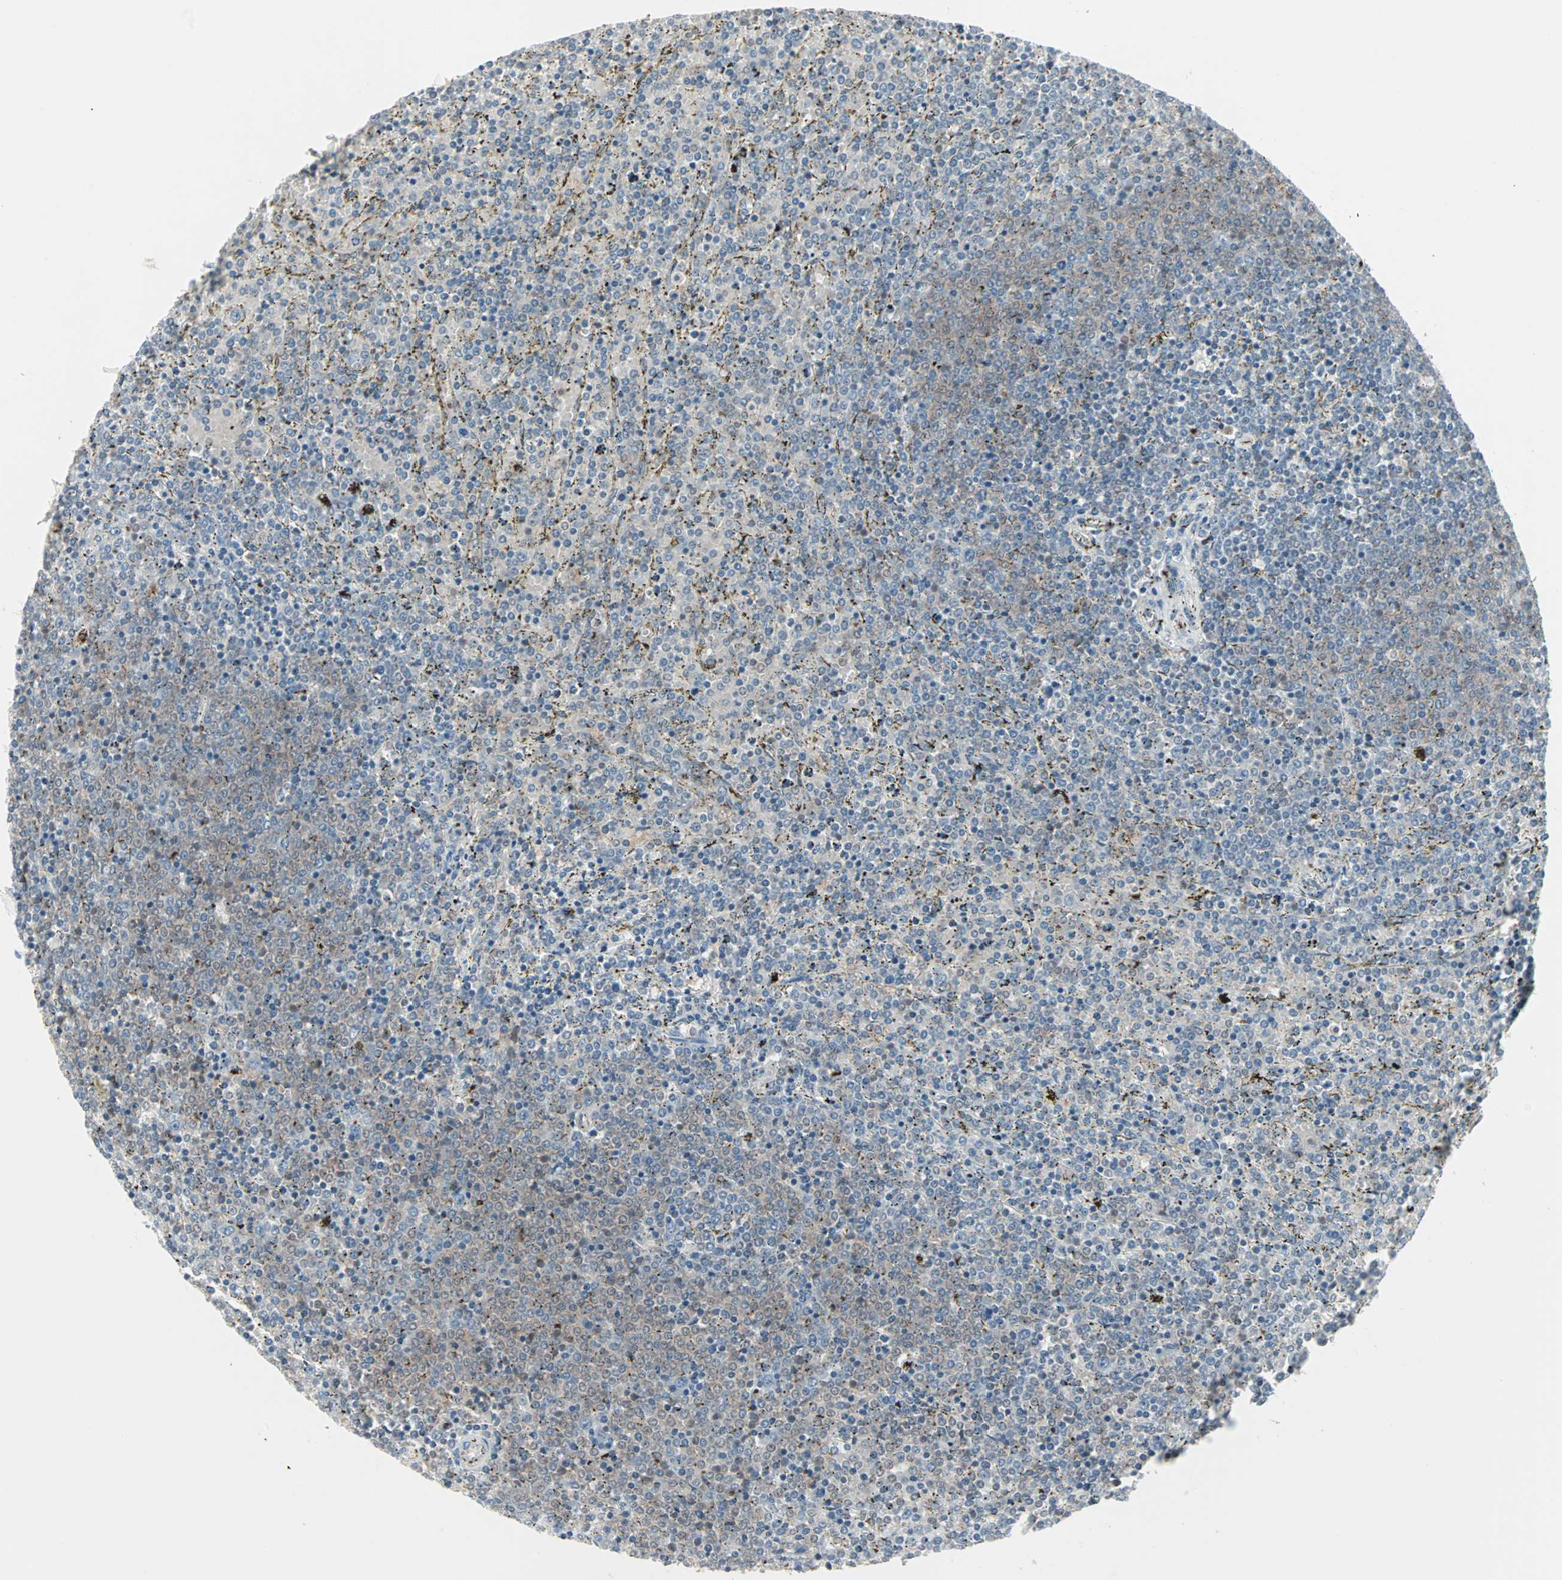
{"staining": {"intensity": "negative", "quantity": "none", "location": "none"}, "tissue": "lymphoma", "cell_type": "Tumor cells", "image_type": "cancer", "snomed": [{"axis": "morphology", "description": "Malignant lymphoma, non-Hodgkin's type, Low grade"}, {"axis": "topography", "description": "Spleen"}], "caption": "Human lymphoma stained for a protein using immunohistochemistry (IHC) displays no expression in tumor cells.", "gene": "PTPA", "patient": {"sex": "female", "age": 77}}